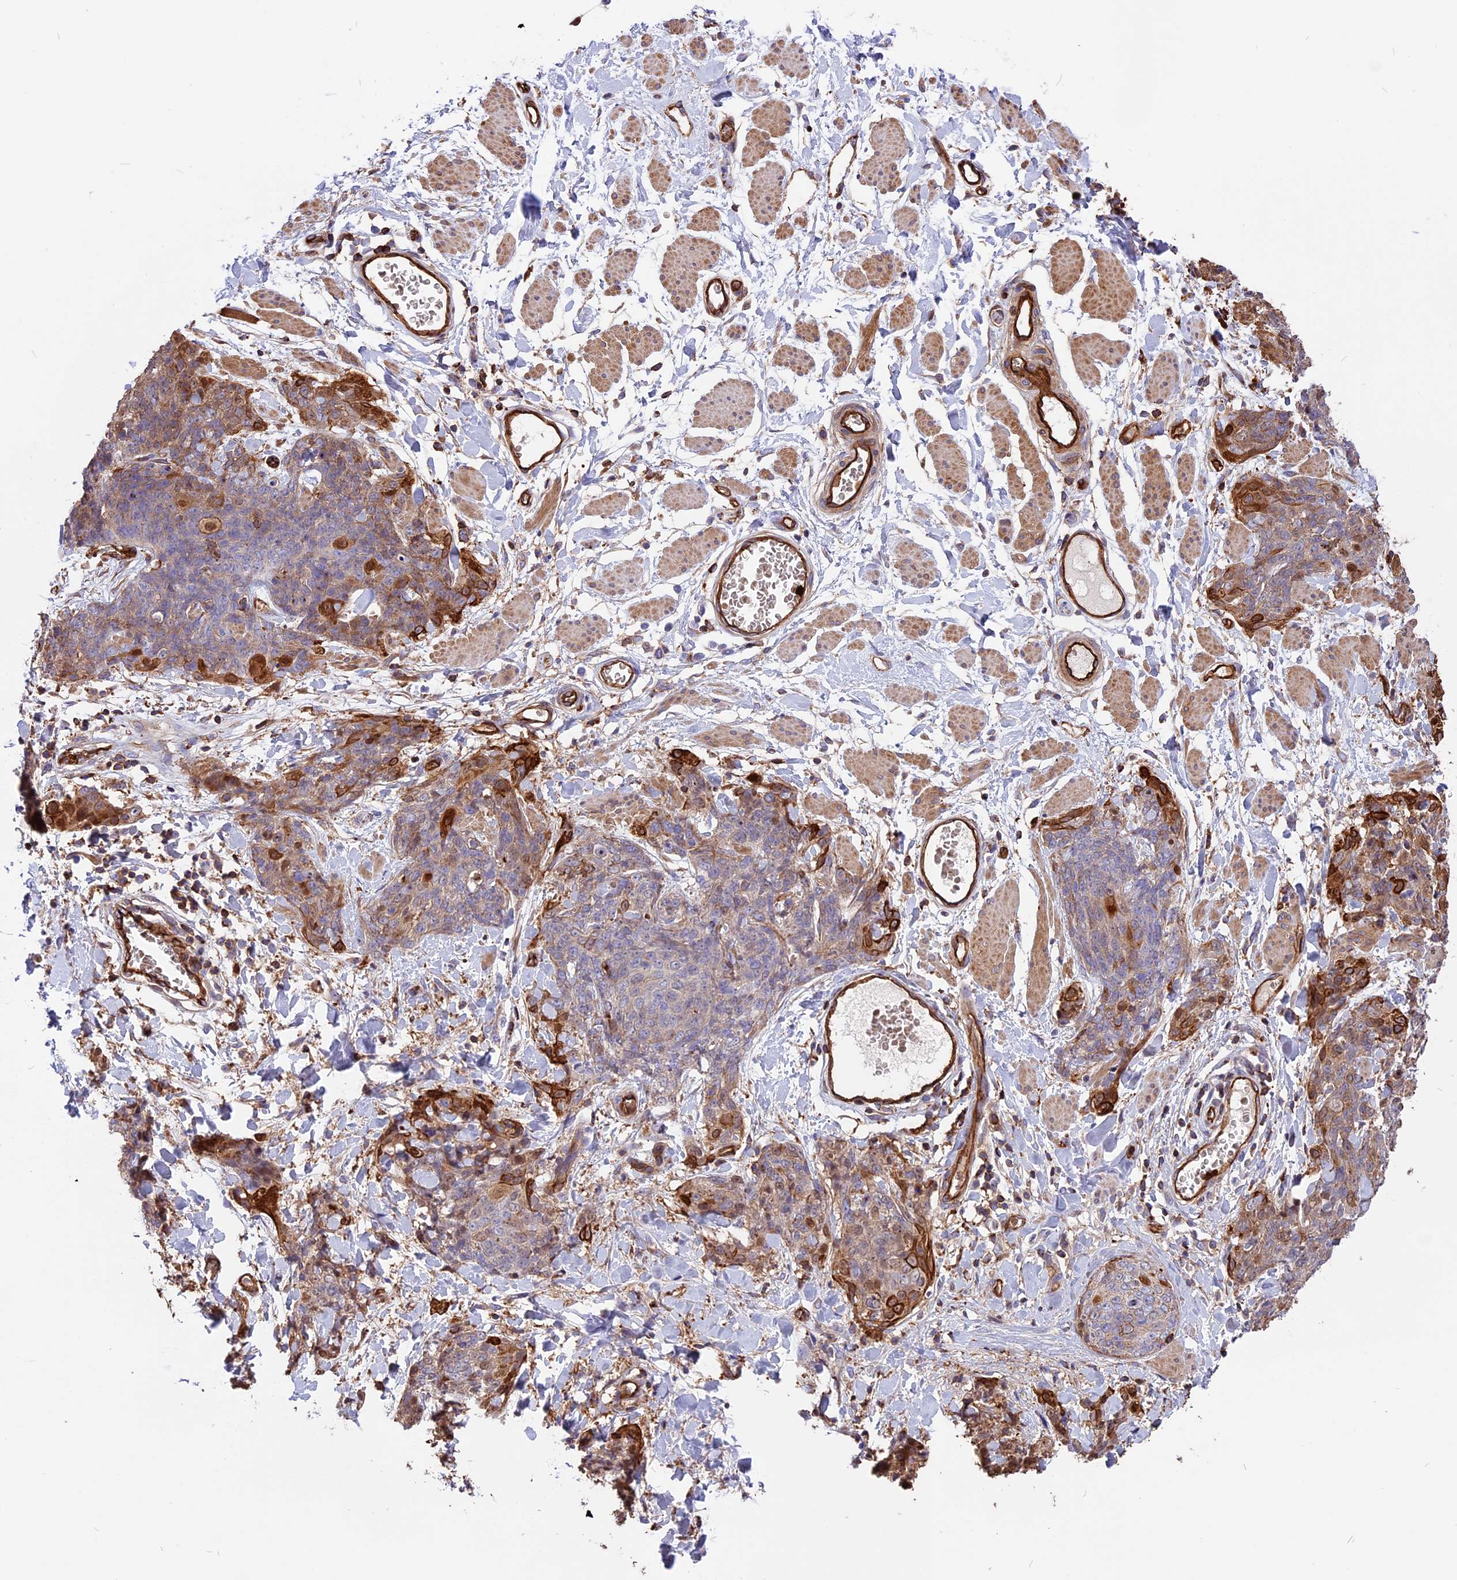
{"staining": {"intensity": "weak", "quantity": "25%-75%", "location": "cytoplasmic/membranous"}, "tissue": "skin cancer", "cell_type": "Tumor cells", "image_type": "cancer", "snomed": [{"axis": "morphology", "description": "Squamous cell carcinoma, NOS"}, {"axis": "topography", "description": "Skin"}, {"axis": "topography", "description": "Vulva"}], "caption": "There is low levels of weak cytoplasmic/membranous staining in tumor cells of skin cancer (squamous cell carcinoma), as demonstrated by immunohistochemical staining (brown color).", "gene": "CD99L2", "patient": {"sex": "female", "age": 85}}